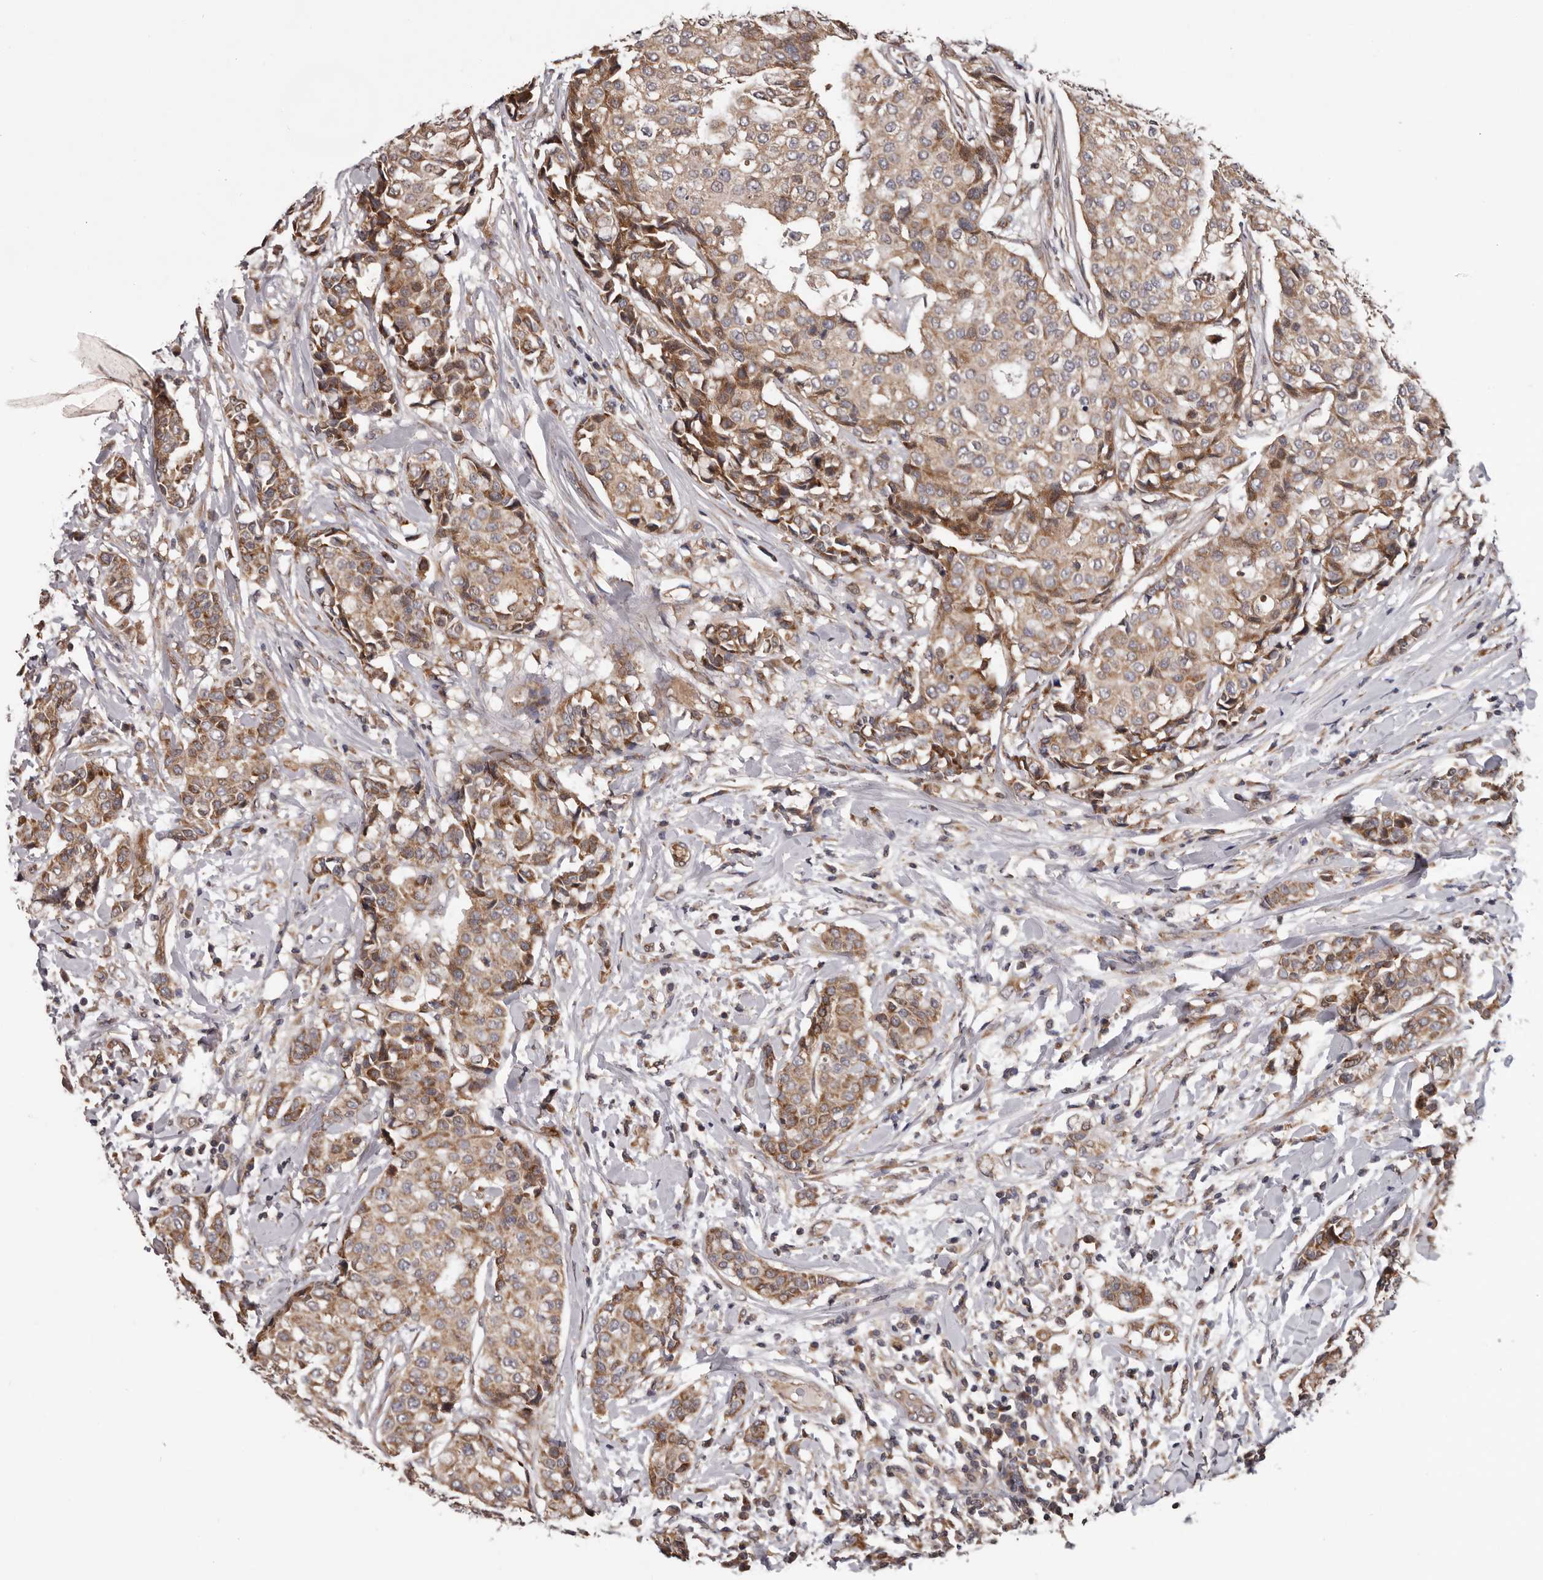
{"staining": {"intensity": "moderate", "quantity": ">75%", "location": "cytoplasmic/membranous"}, "tissue": "breast cancer", "cell_type": "Tumor cells", "image_type": "cancer", "snomed": [{"axis": "morphology", "description": "Duct carcinoma"}, {"axis": "topography", "description": "Breast"}], "caption": "This micrograph demonstrates immunohistochemistry (IHC) staining of infiltrating ductal carcinoma (breast), with medium moderate cytoplasmic/membranous staining in about >75% of tumor cells.", "gene": "VPS37A", "patient": {"sex": "female", "age": 27}}